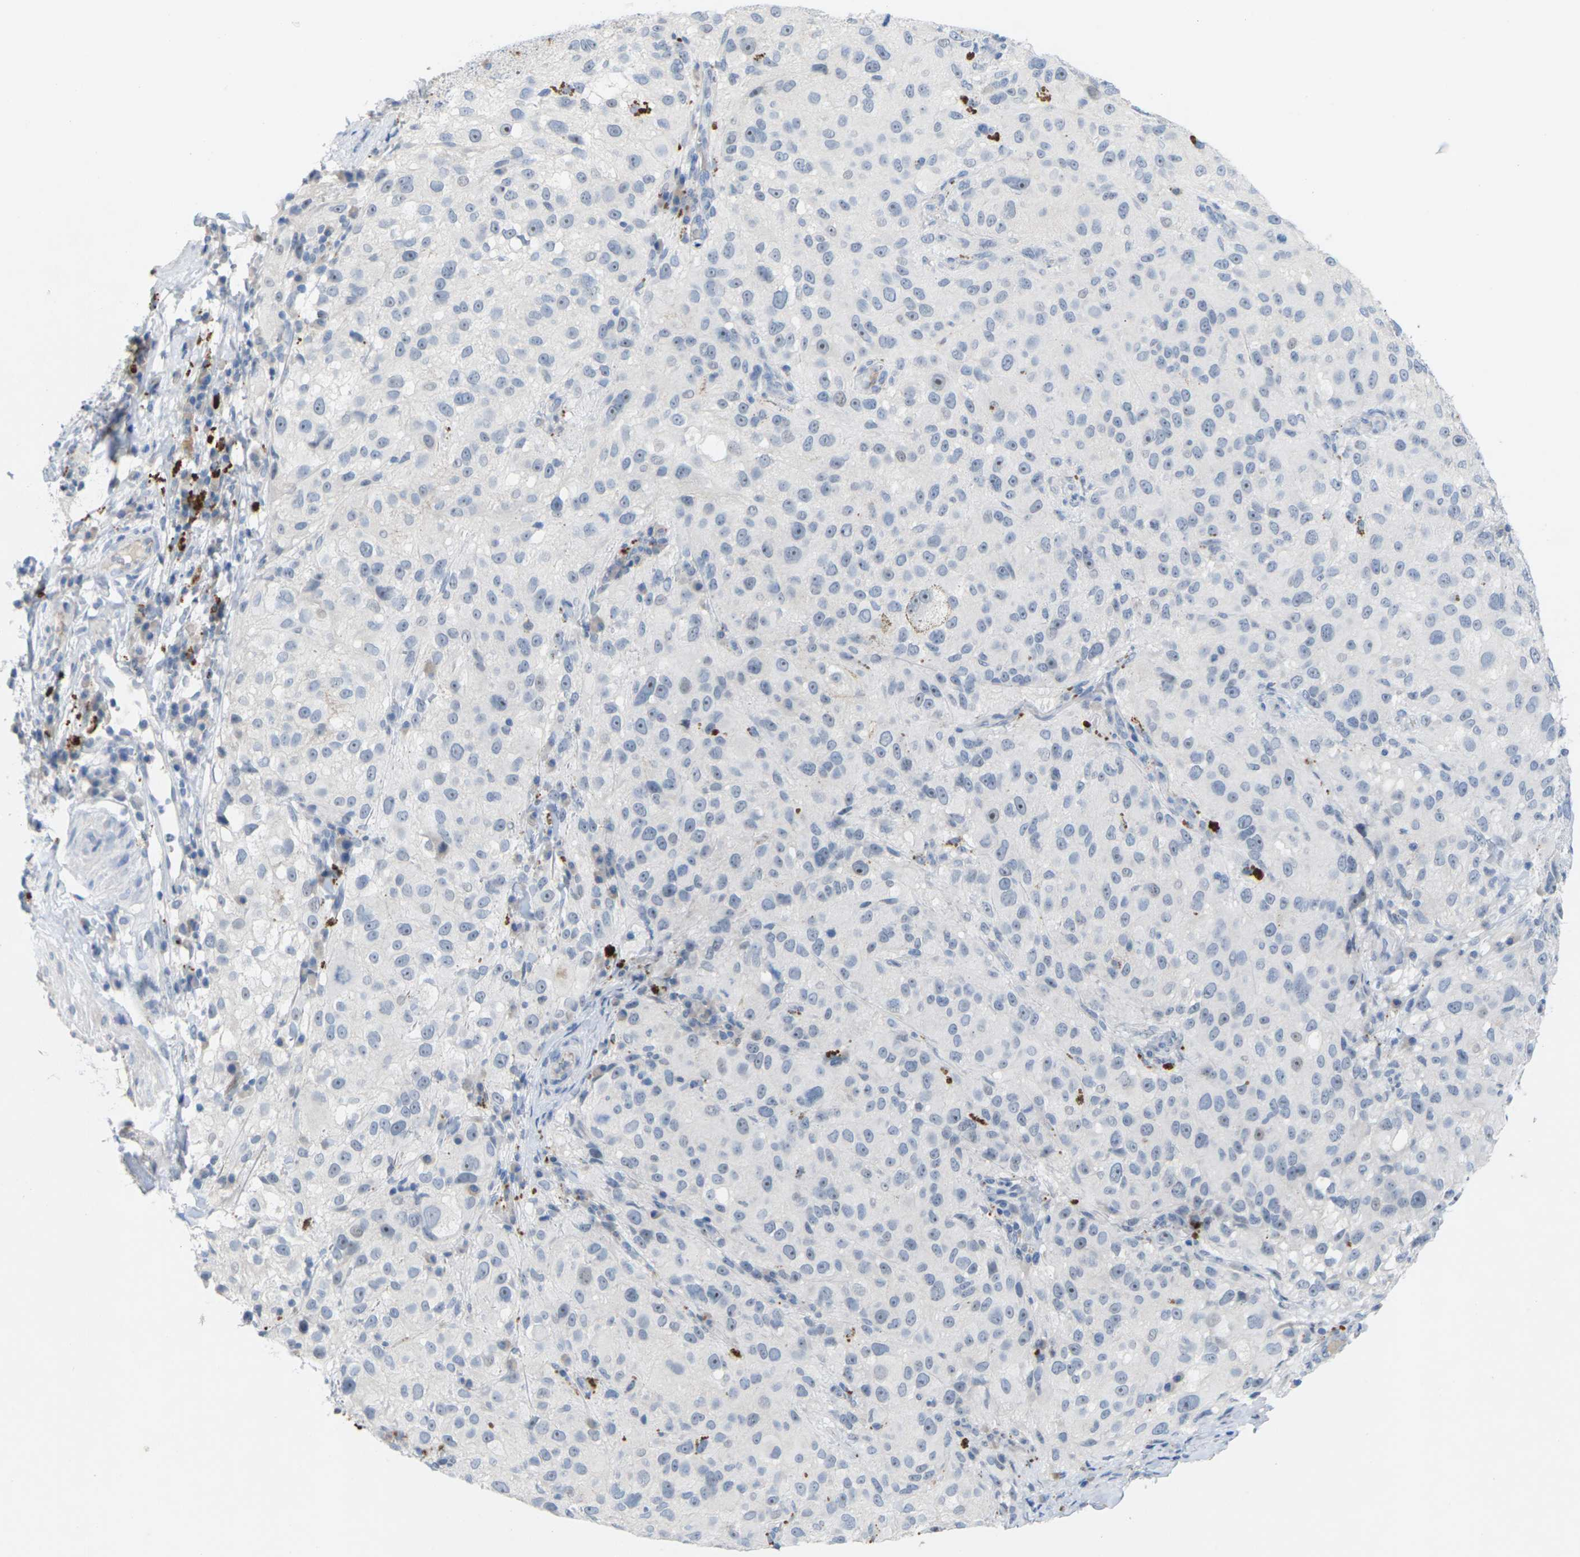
{"staining": {"intensity": "negative", "quantity": "none", "location": "none"}, "tissue": "melanoma", "cell_type": "Tumor cells", "image_type": "cancer", "snomed": [{"axis": "morphology", "description": "Necrosis, NOS"}, {"axis": "morphology", "description": "Malignant melanoma, NOS"}, {"axis": "topography", "description": "Skin"}], "caption": "This photomicrograph is of melanoma stained with immunohistochemistry (IHC) to label a protein in brown with the nuclei are counter-stained blue. There is no positivity in tumor cells.", "gene": "CLDN3", "patient": {"sex": "female", "age": 87}}